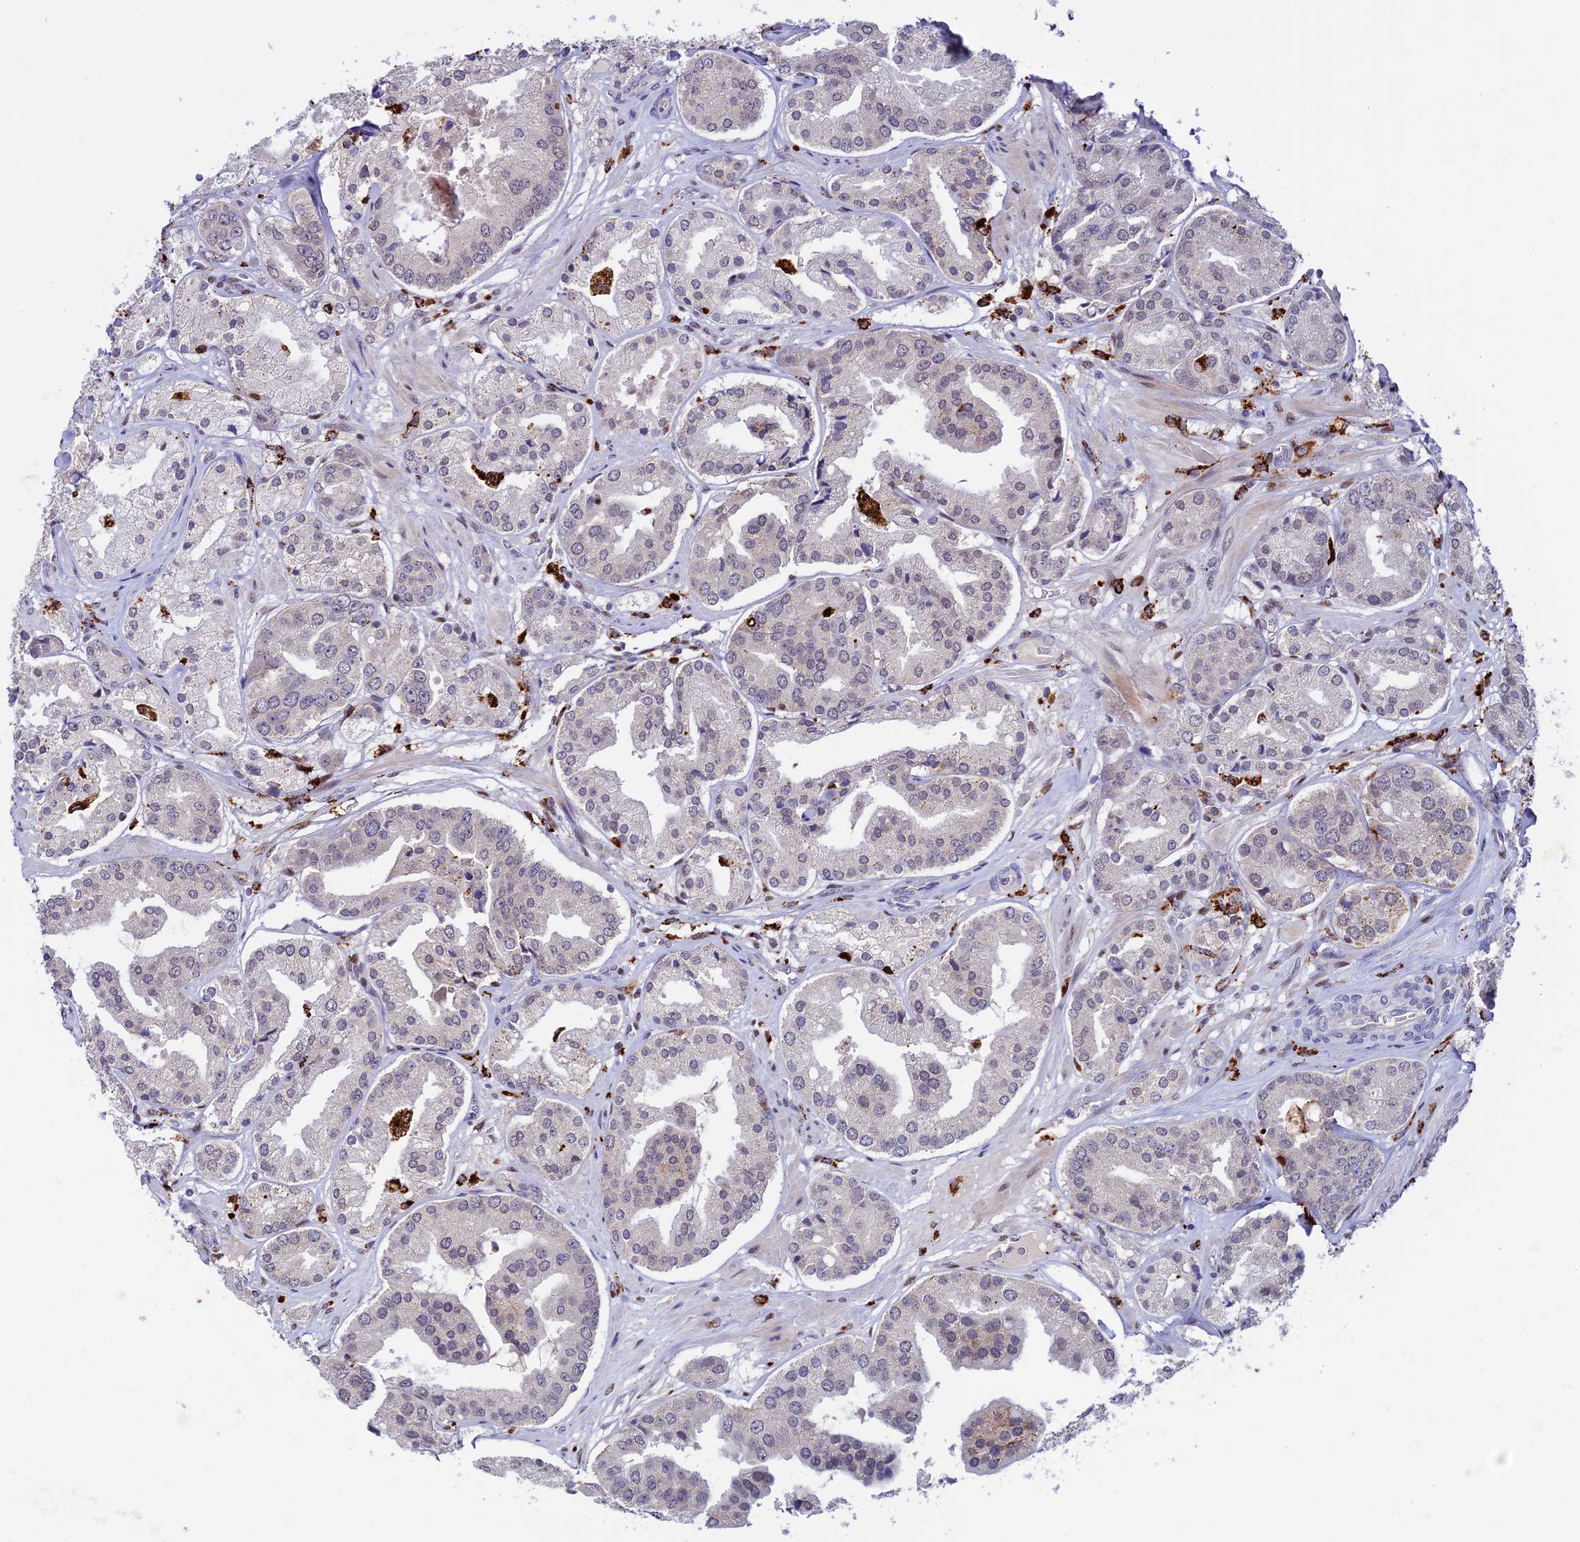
{"staining": {"intensity": "negative", "quantity": "none", "location": "none"}, "tissue": "prostate cancer", "cell_type": "Tumor cells", "image_type": "cancer", "snomed": [{"axis": "morphology", "description": "Adenocarcinoma, High grade"}, {"axis": "topography", "description": "Prostate"}], "caption": "The immunohistochemistry histopathology image has no significant expression in tumor cells of prostate cancer (high-grade adenocarcinoma) tissue.", "gene": "HIC1", "patient": {"sex": "male", "age": 63}}